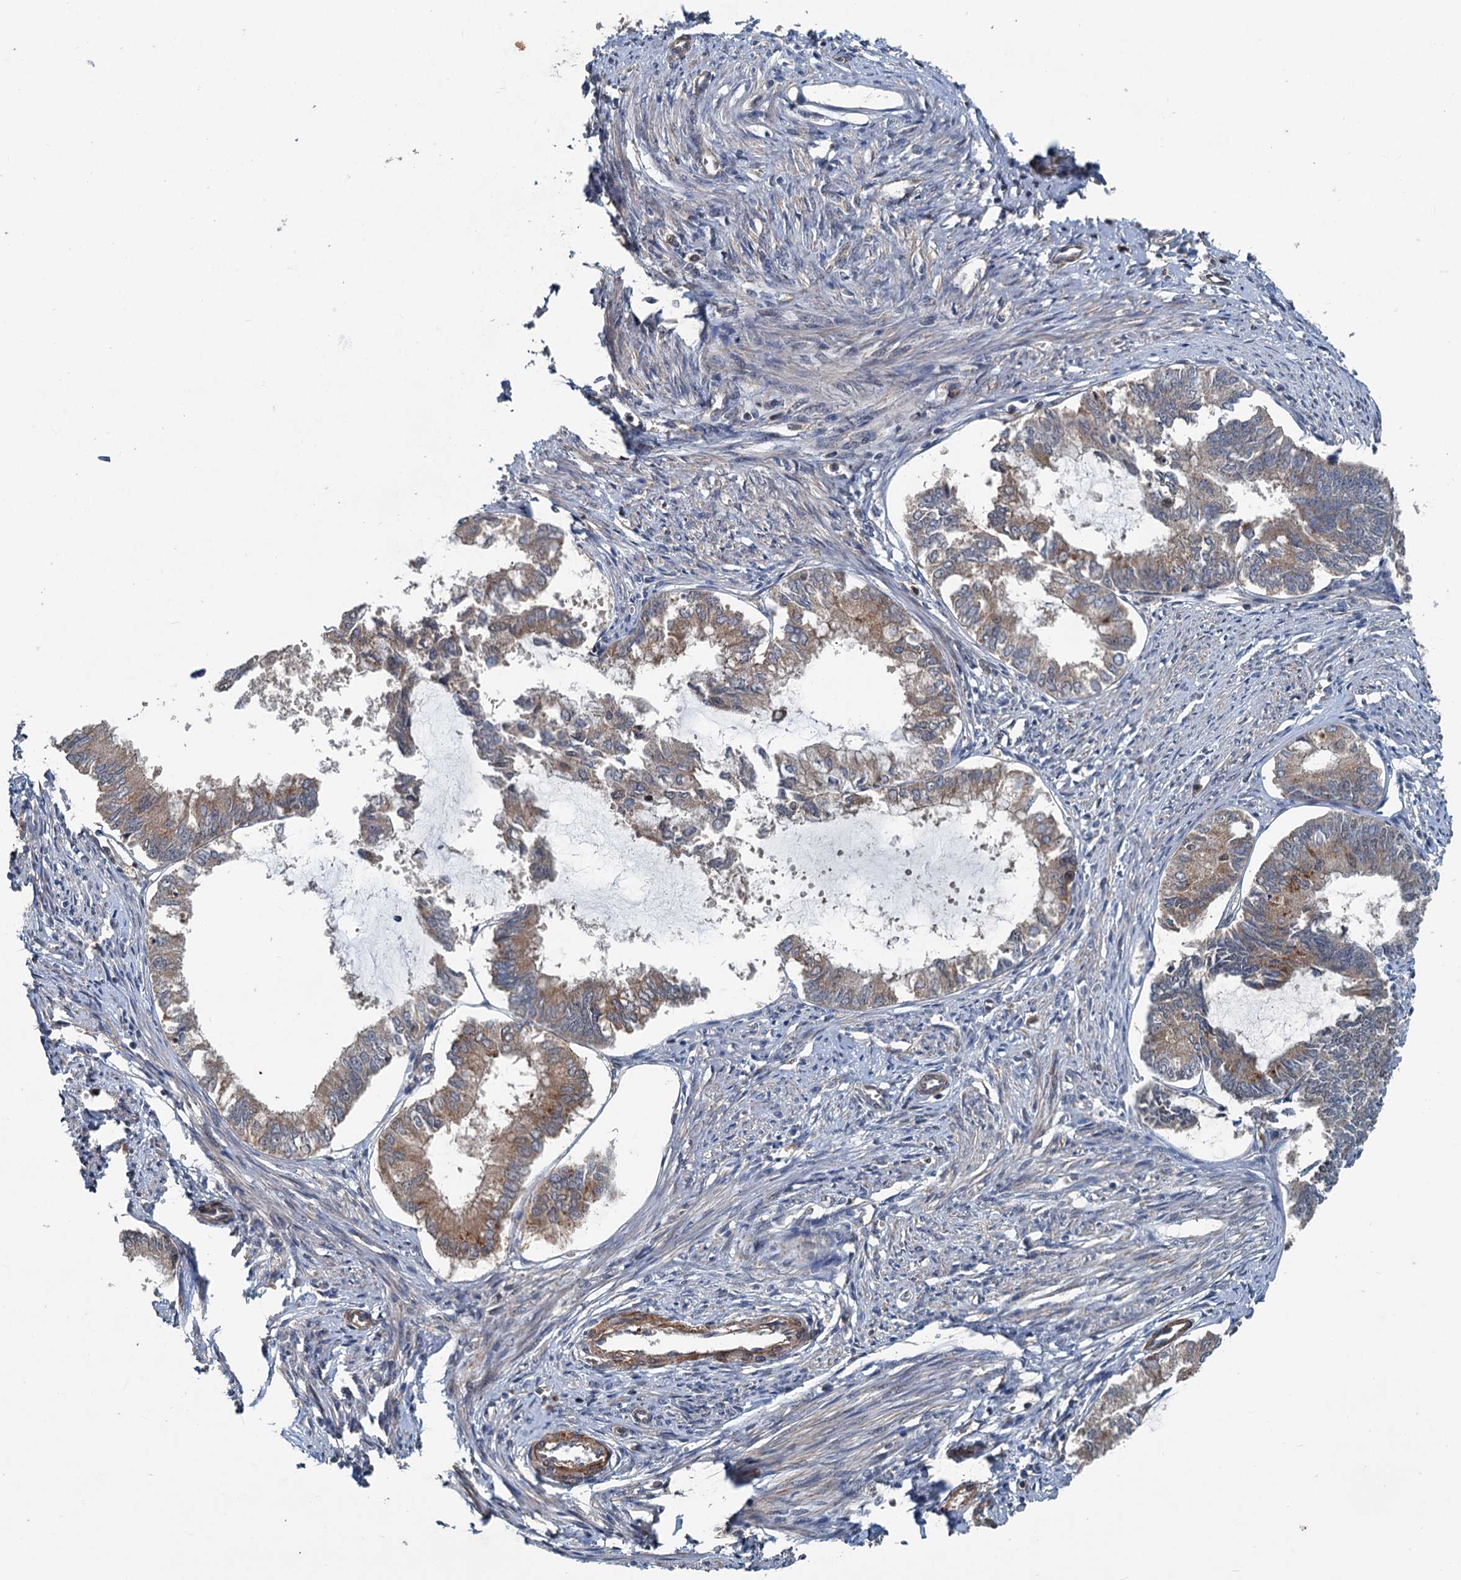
{"staining": {"intensity": "moderate", "quantity": "25%-75%", "location": "cytoplasmic/membranous"}, "tissue": "endometrial cancer", "cell_type": "Tumor cells", "image_type": "cancer", "snomed": [{"axis": "morphology", "description": "Adenocarcinoma, NOS"}, {"axis": "topography", "description": "Endometrium"}], "caption": "A photomicrograph of endometrial cancer (adenocarcinoma) stained for a protein displays moderate cytoplasmic/membranous brown staining in tumor cells.", "gene": "TEDC1", "patient": {"sex": "female", "age": 86}}